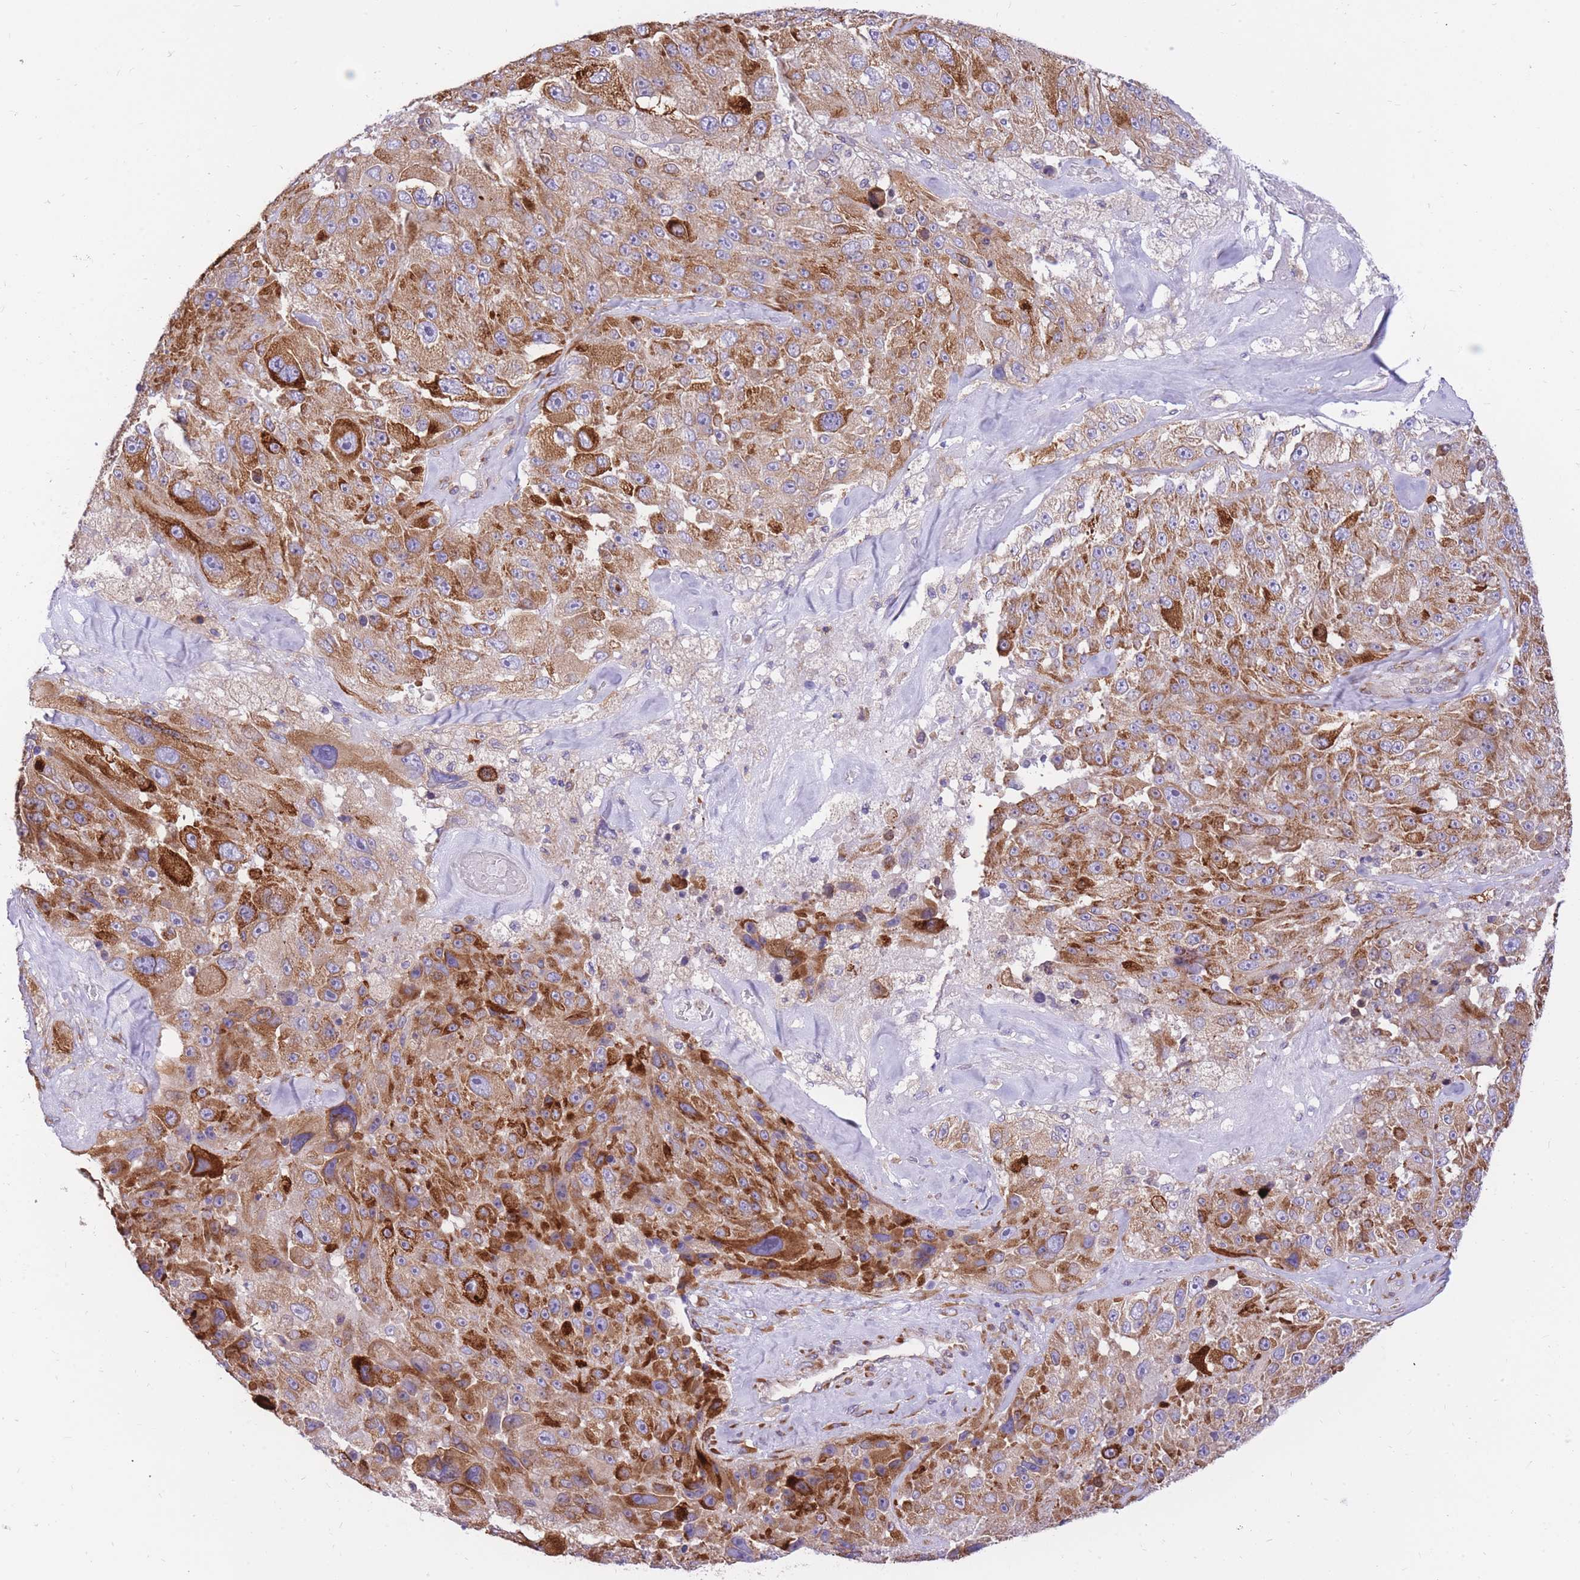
{"staining": {"intensity": "moderate", "quantity": ">75%", "location": "cytoplasmic/membranous"}, "tissue": "melanoma", "cell_type": "Tumor cells", "image_type": "cancer", "snomed": [{"axis": "morphology", "description": "Malignant melanoma, Metastatic site"}, {"axis": "topography", "description": "Lymph node"}], "caption": "DAB (3,3'-diaminobenzidine) immunohistochemical staining of melanoma shows moderate cytoplasmic/membranous protein staining in approximately >75% of tumor cells.", "gene": "GBP7", "patient": {"sex": "male", "age": 62}}